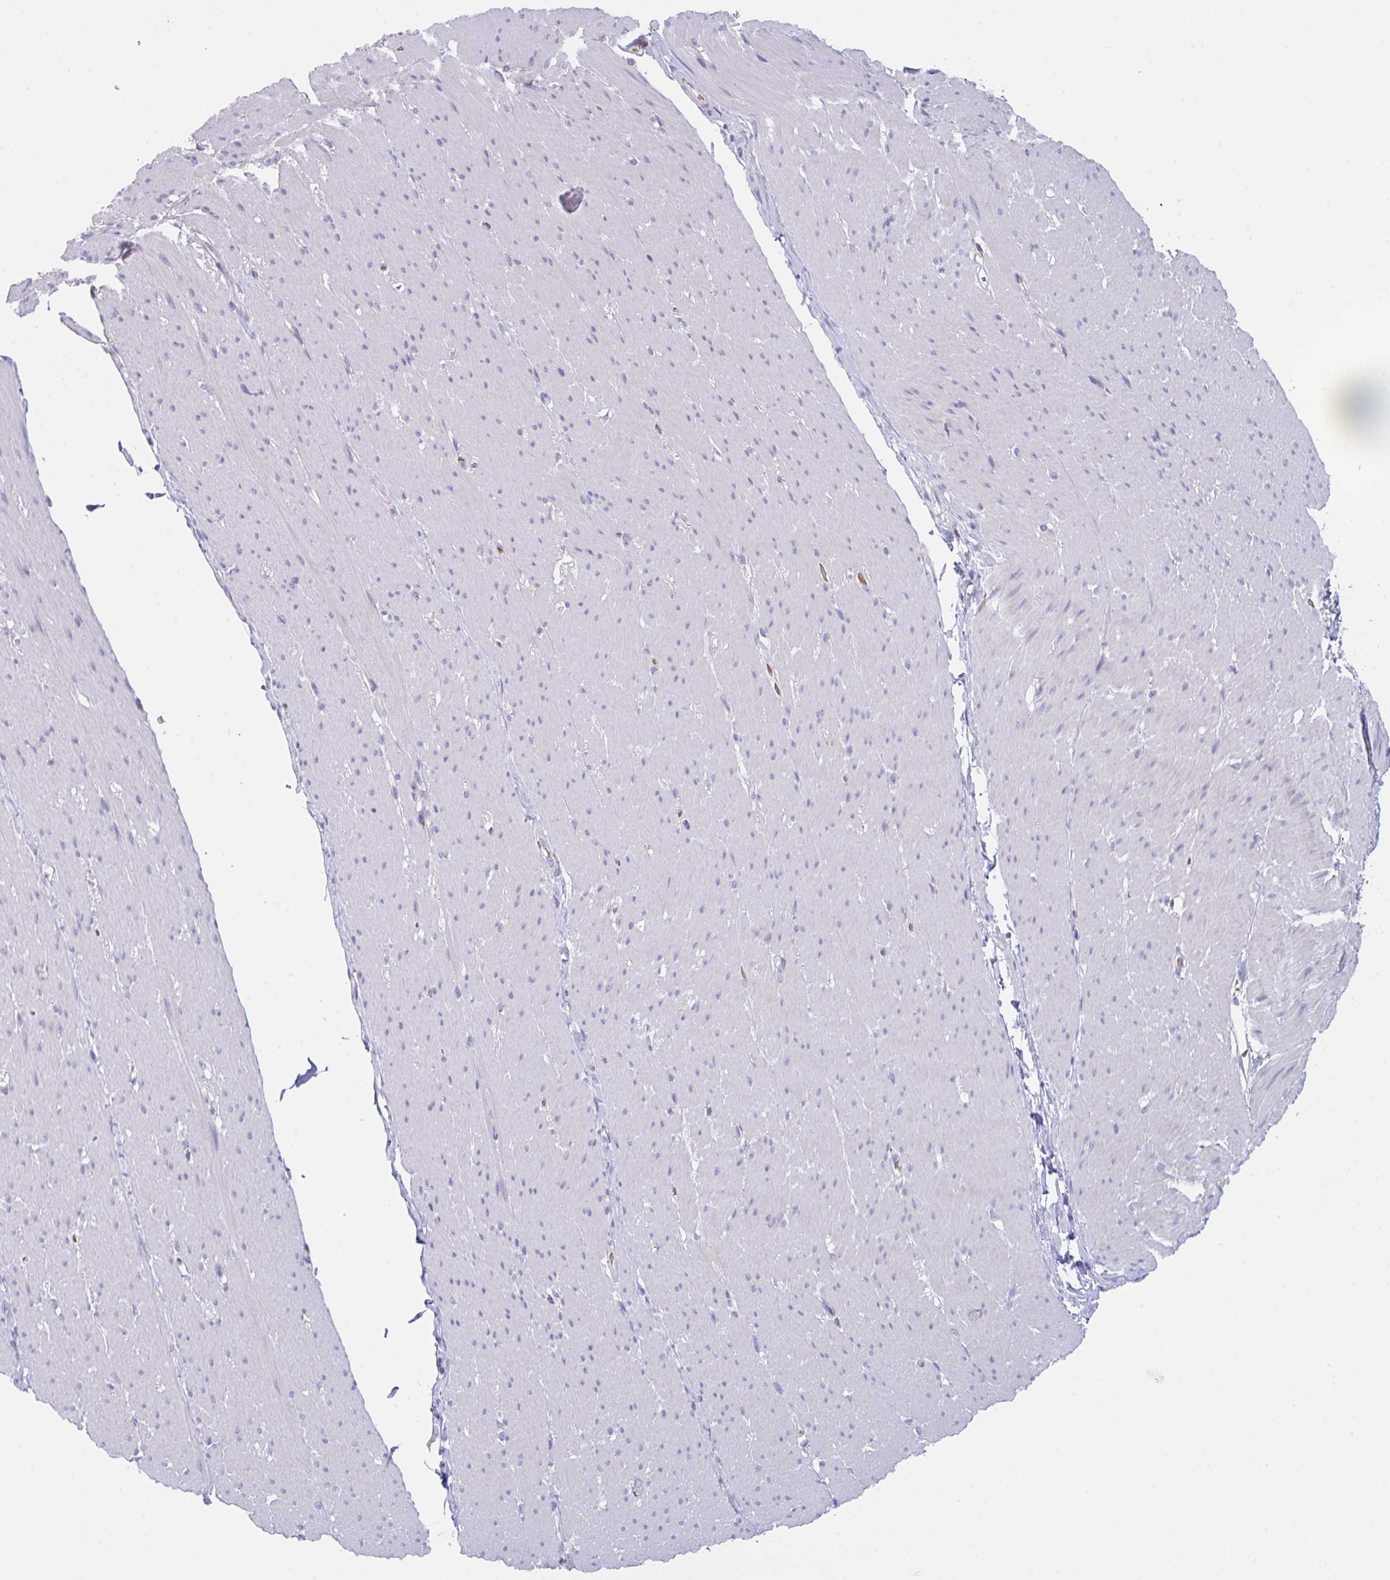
{"staining": {"intensity": "negative", "quantity": "none", "location": "none"}, "tissue": "smooth muscle", "cell_type": "Smooth muscle cells", "image_type": "normal", "snomed": [{"axis": "morphology", "description": "Normal tissue, NOS"}, {"axis": "topography", "description": "Smooth muscle"}, {"axis": "topography", "description": "Rectum"}], "caption": "The photomicrograph reveals no significant staining in smooth muscle cells of smooth muscle. The staining was performed using DAB (3,3'-diaminobenzidine) to visualize the protein expression in brown, while the nuclei were stained in blue with hematoxylin (Magnification: 20x).", "gene": "TFAP2C", "patient": {"sex": "male", "age": 53}}